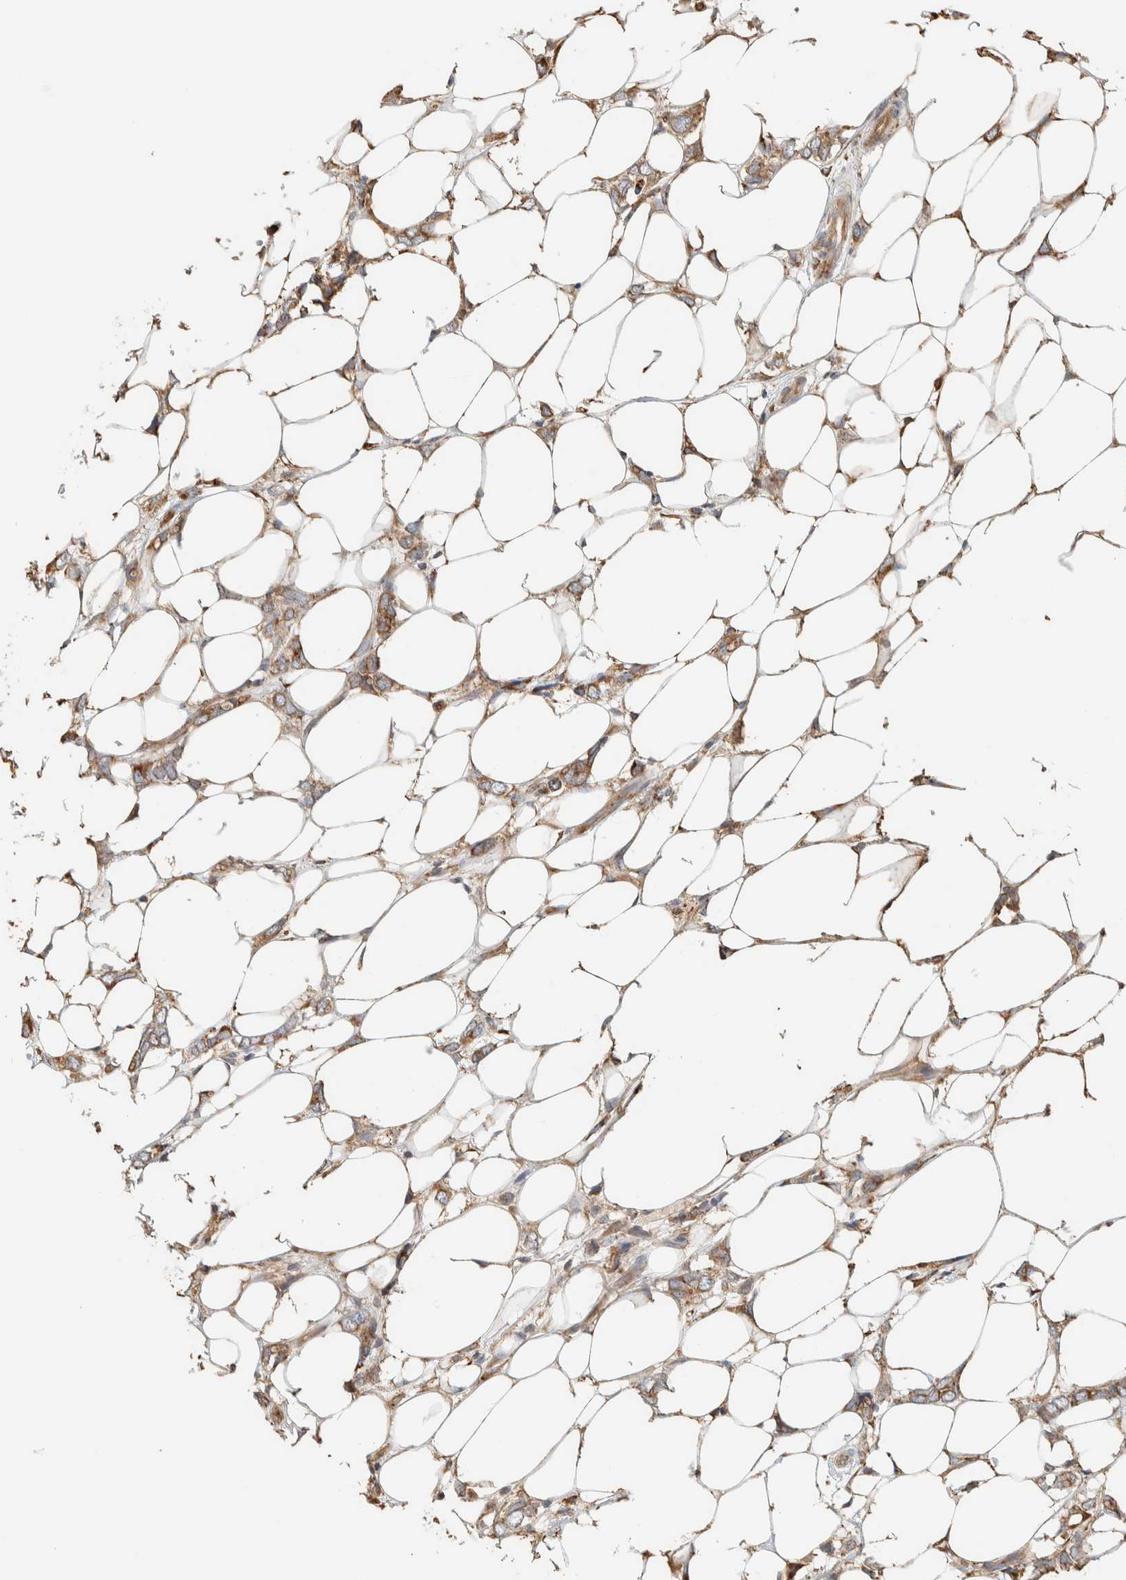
{"staining": {"intensity": "moderate", "quantity": ">75%", "location": "cytoplasmic/membranous"}, "tissue": "breast cancer", "cell_type": "Tumor cells", "image_type": "cancer", "snomed": [{"axis": "morphology", "description": "Normal tissue, NOS"}, {"axis": "morphology", "description": "Lobular carcinoma"}, {"axis": "topography", "description": "Breast"}], "caption": "Breast cancer (lobular carcinoma) stained for a protein (brown) demonstrates moderate cytoplasmic/membranous positive positivity in approximately >75% of tumor cells.", "gene": "RAB11FIP1", "patient": {"sex": "female", "age": 47}}